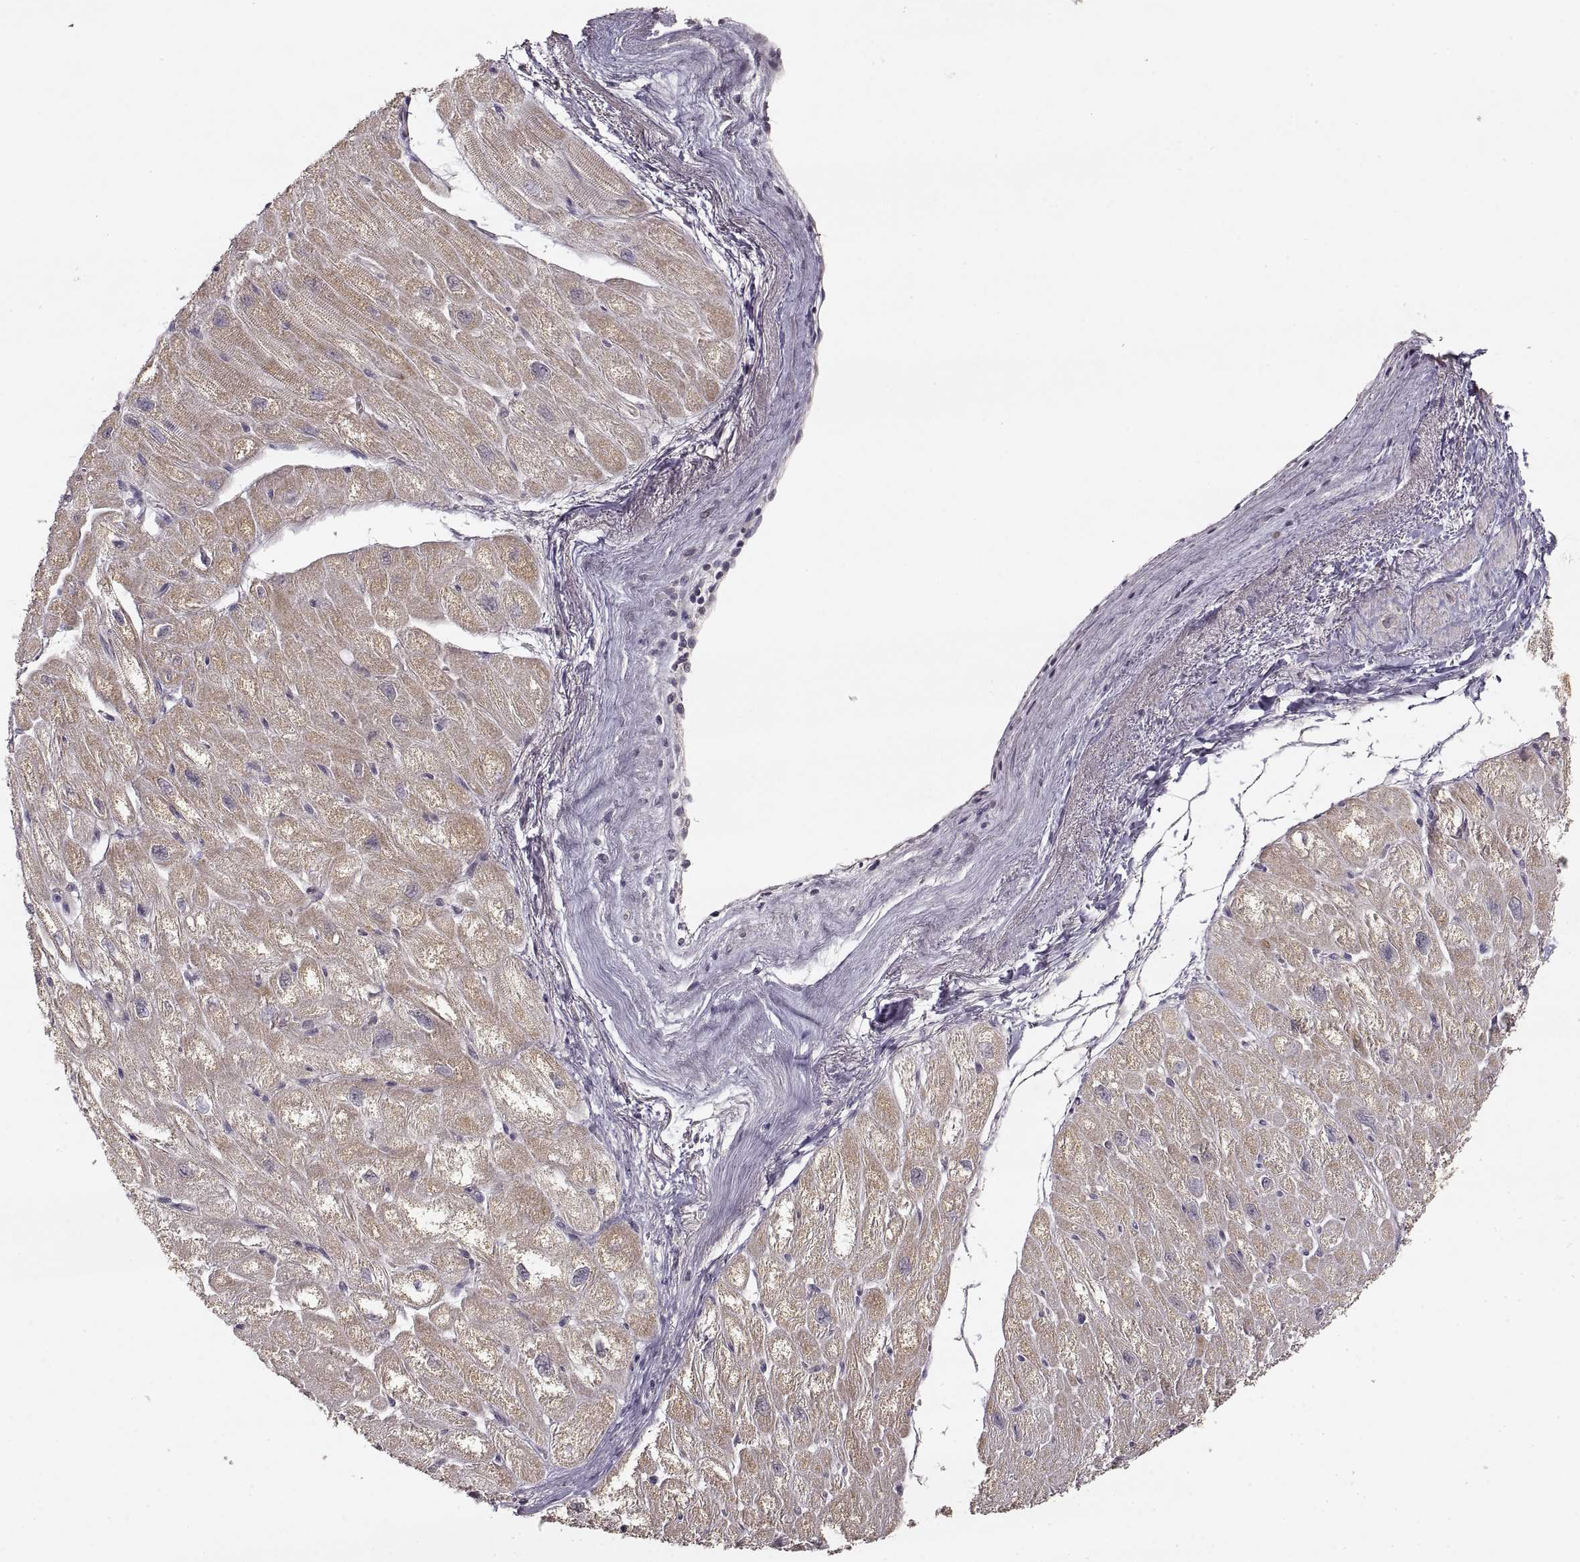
{"staining": {"intensity": "weak", "quantity": "25%-75%", "location": "cytoplasmic/membranous"}, "tissue": "heart muscle", "cell_type": "Cardiomyocytes", "image_type": "normal", "snomed": [{"axis": "morphology", "description": "Normal tissue, NOS"}, {"axis": "topography", "description": "Heart"}], "caption": "Protein expression analysis of benign heart muscle shows weak cytoplasmic/membranous positivity in about 25%-75% of cardiomyocytes. (DAB IHC, brown staining for protein, blue staining for nuclei).", "gene": "LAMC2", "patient": {"sex": "male", "age": 61}}